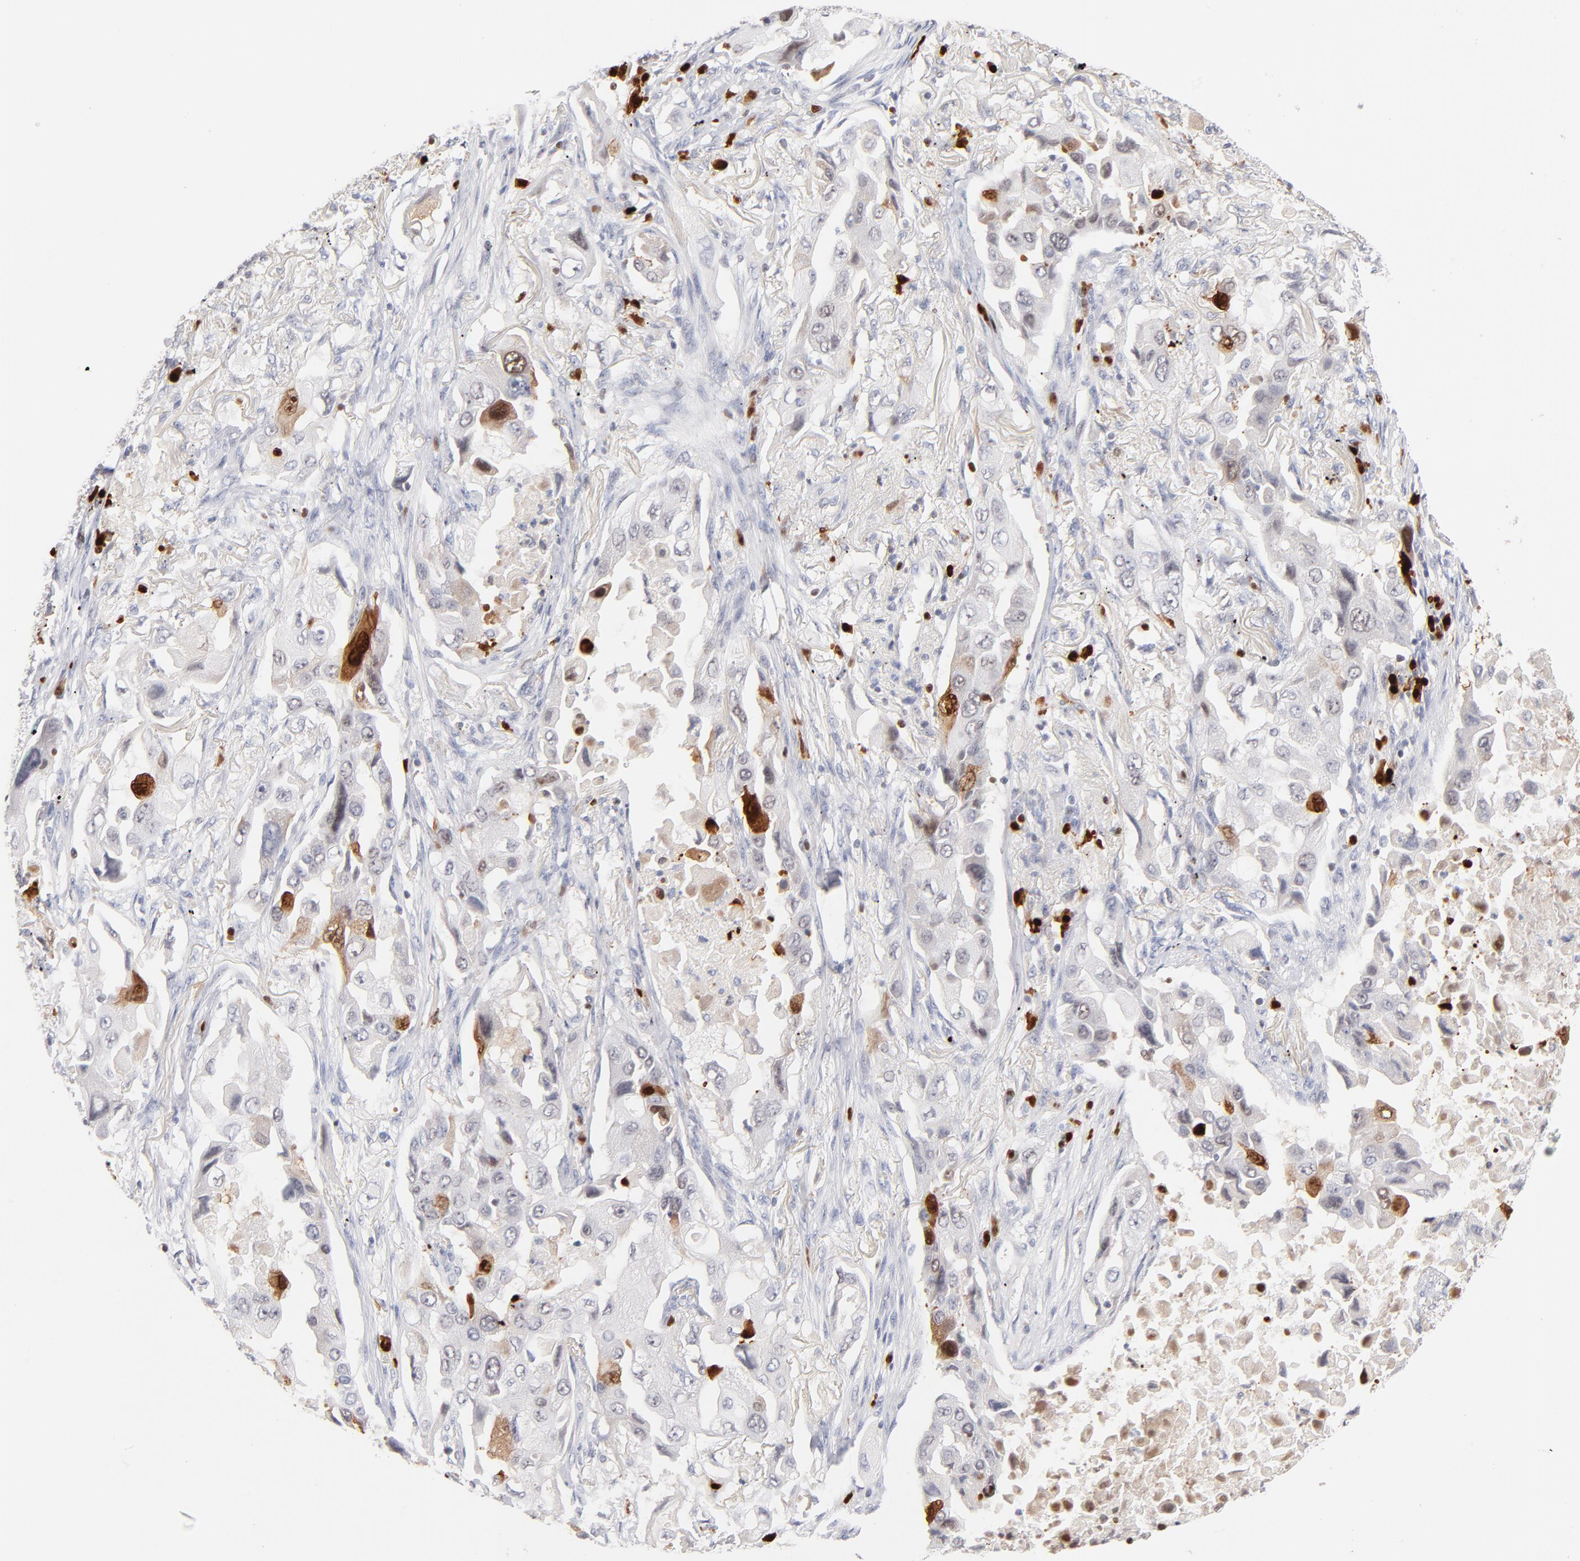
{"staining": {"intensity": "weak", "quantity": "<25%", "location": "nuclear"}, "tissue": "lung cancer", "cell_type": "Tumor cells", "image_type": "cancer", "snomed": [{"axis": "morphology", "description": "Adenocarcinoma, NOS"}, {"axis": "topography", "description": "Lung"}], "caption": "IHC of adenocarcinoma (lung) shows no positivity in tumor cells.", "gene": "PARP1", "patient": {"sex": "female", "age": 65}}